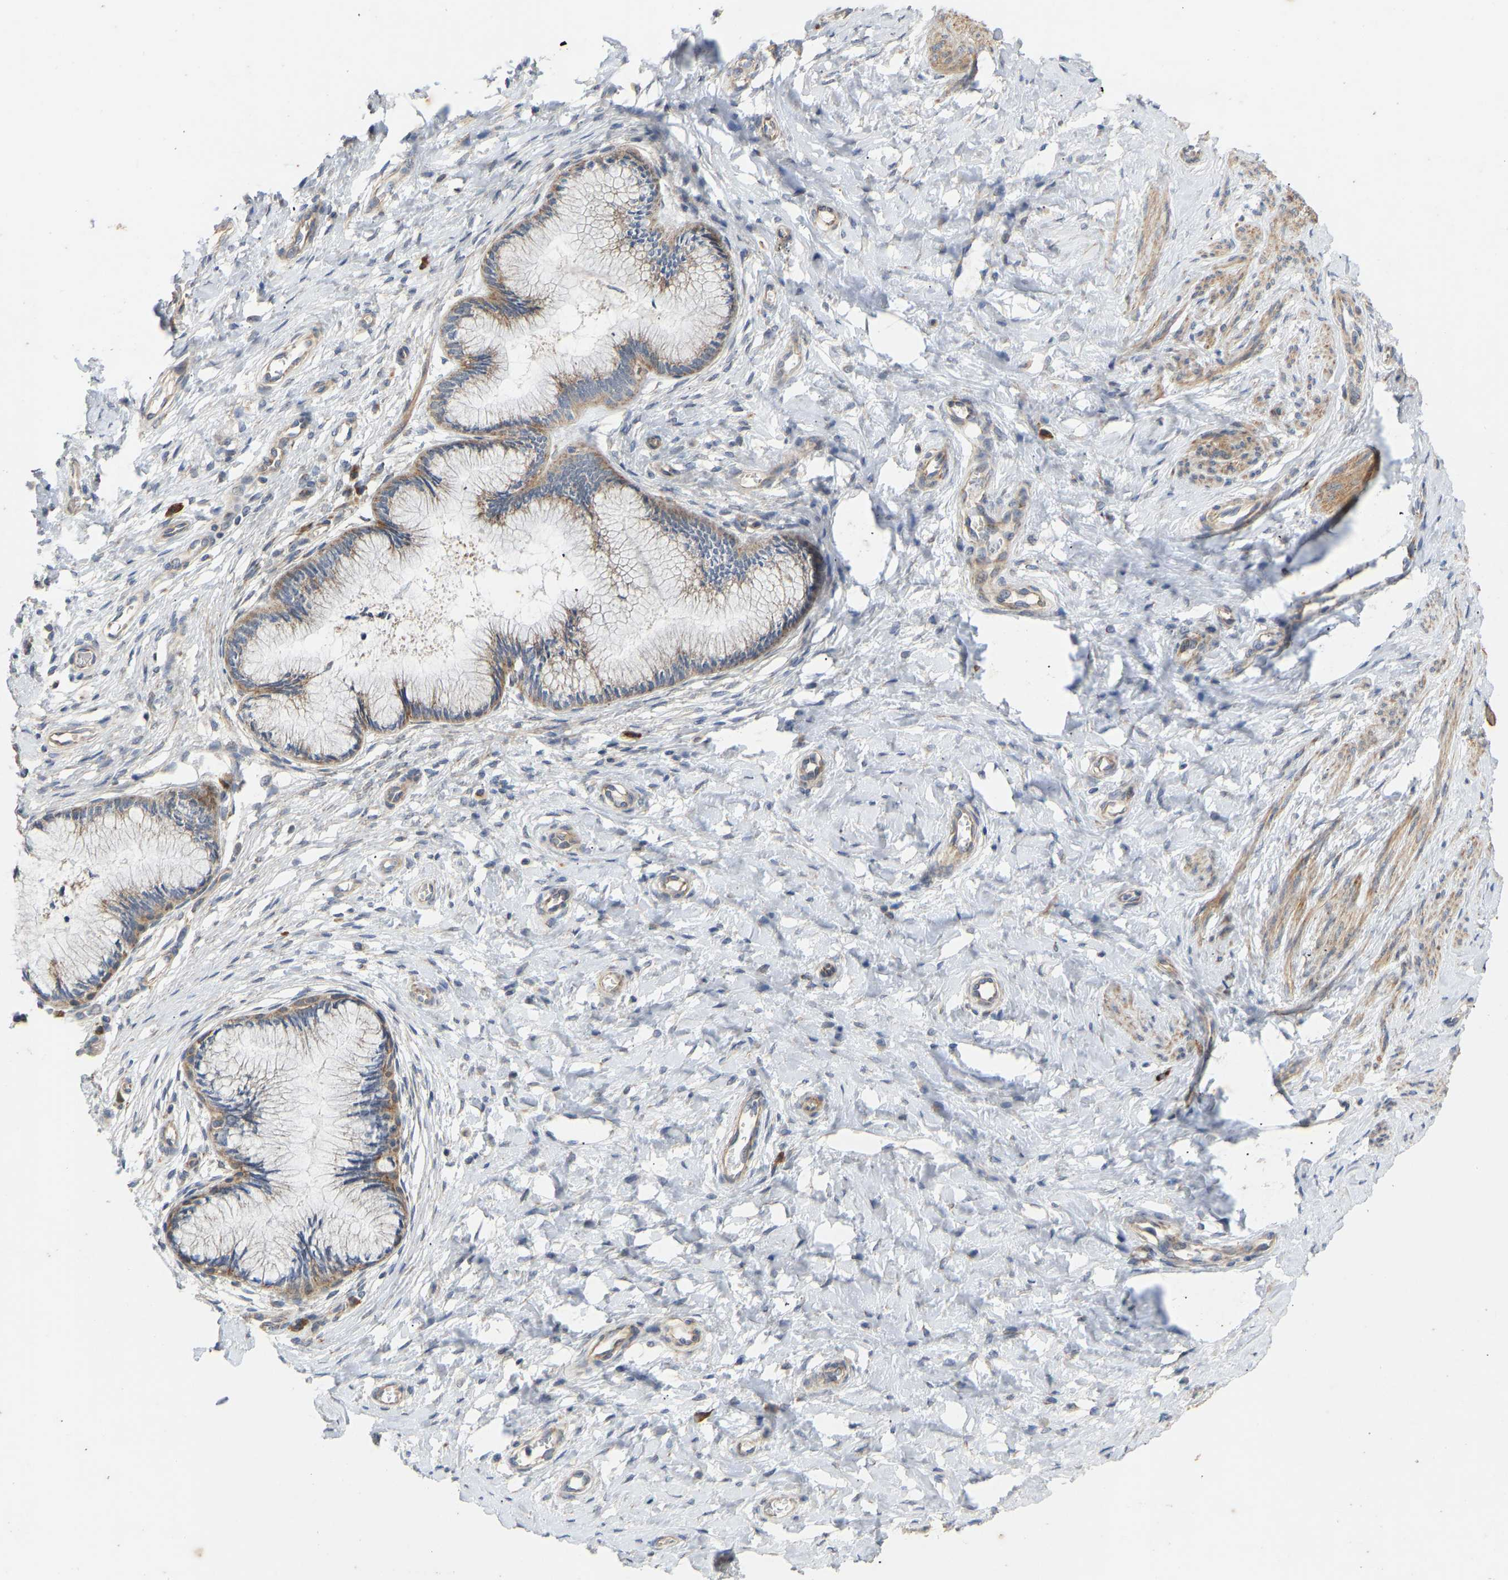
{"staining": {"intensity": "weak", "quantity": "25%-75%", "location": "cytoplasmic/membranous"}, "tissue": "cervix", "cell_type": "Glandular cells", "image_type": "normal", "snomed": [{"axis": "morphology", "description": "Normal tissue, NOS"}, {"axis": "topography", "description": "Cervix"}], "caption": "Immunohistochemistry of normal cervix demonstrates low levels of weak cytoplasmic/membranous staining in about 25%-75% of glandular cells.", "gene": "HACD2", "patient": {"sex": "female", "age": 55}}